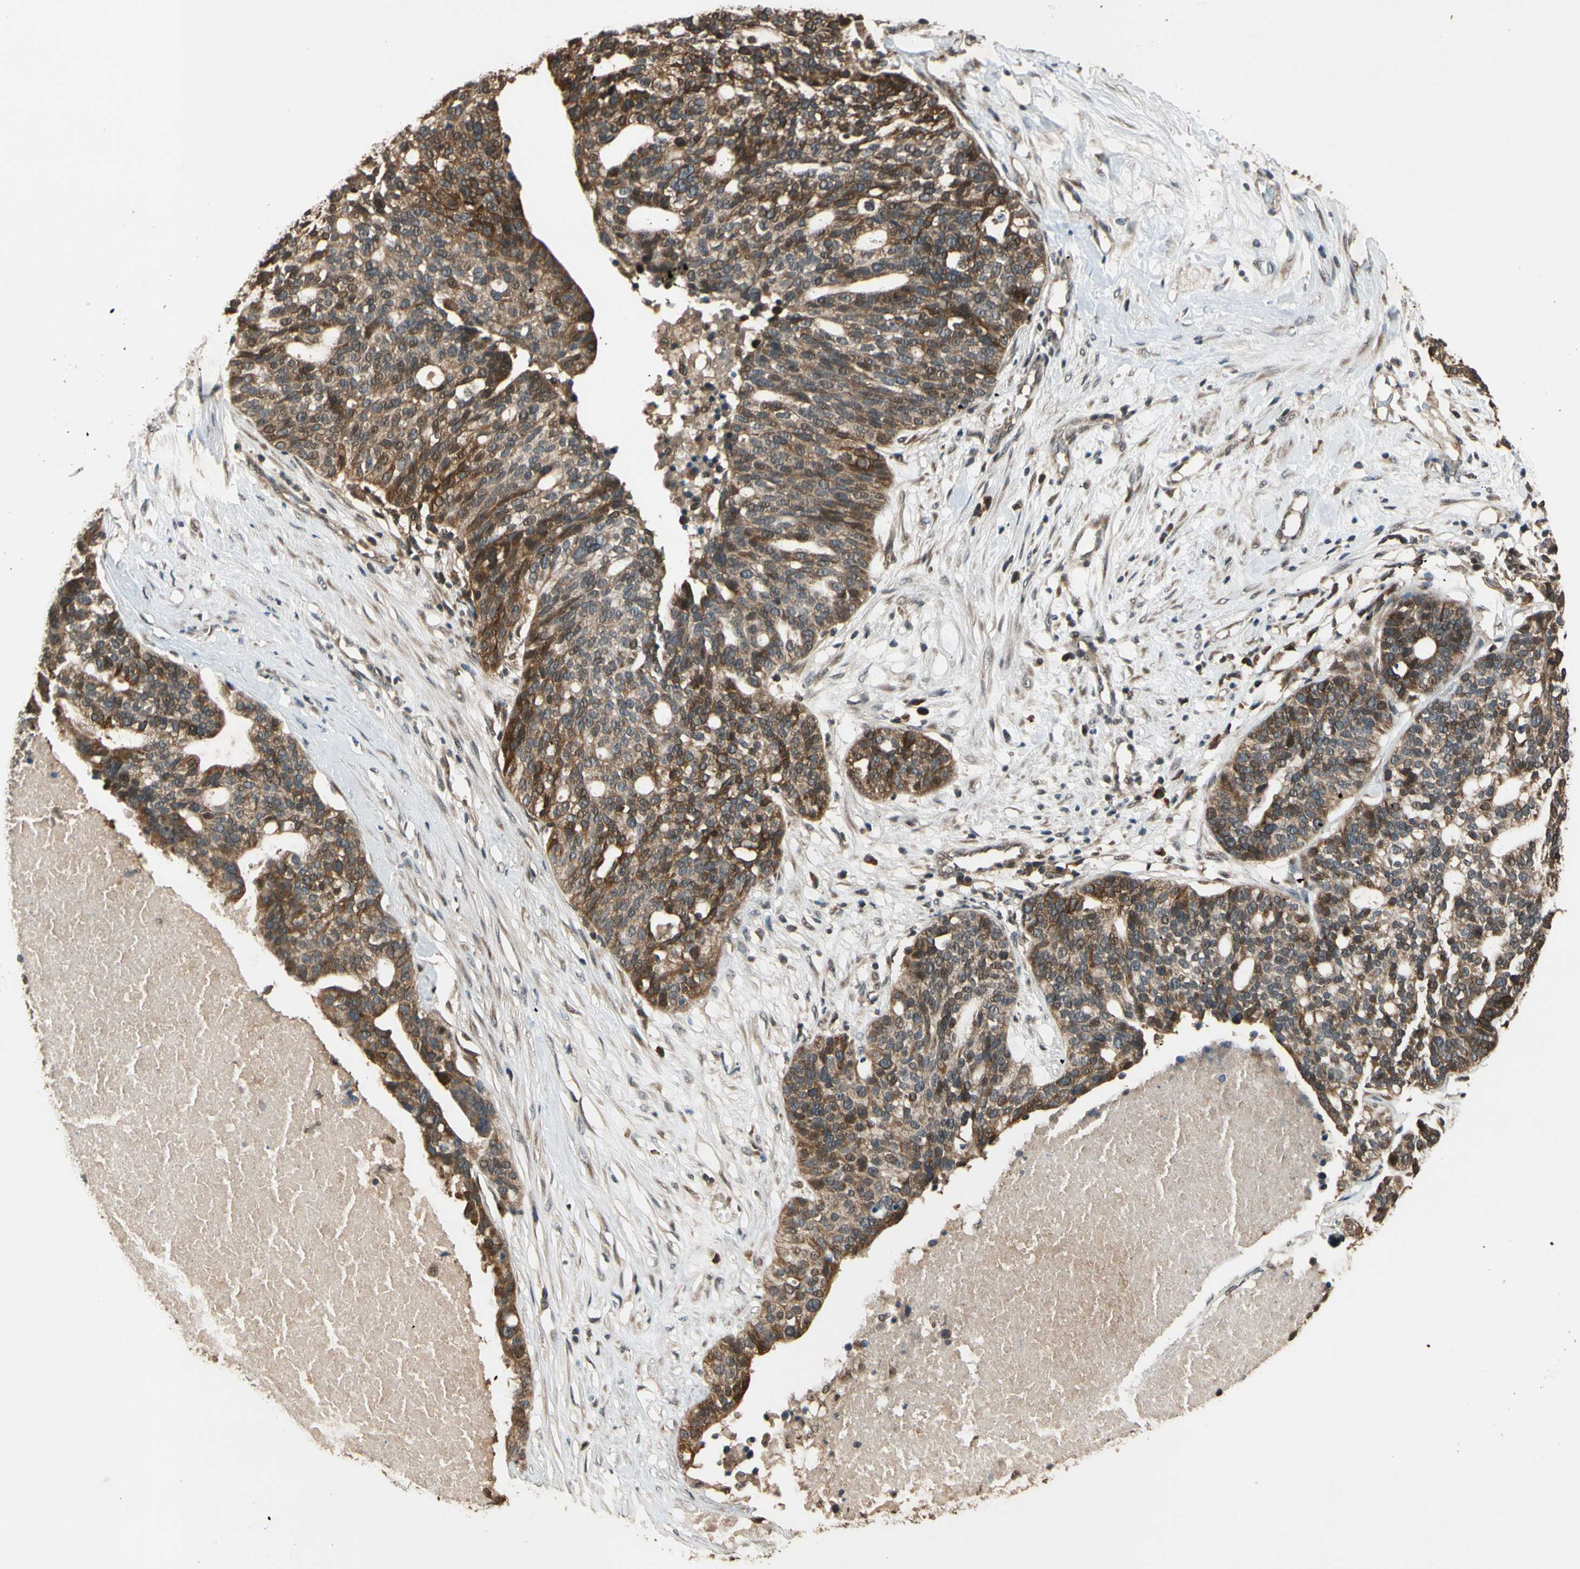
{"staining": {"intensity": "strong", "quantity": ">75%", "location": "cytoplasmic/membranous"}, "tissue": "ovarian cancer", "cell_type": "Tumor cells", "image_type": "cancer", "snomed": [{"axis": "morphology", "description": "Cystadenocarcinoma, serous, NOS"}, {"axis": "topography", "description": "Ovary"}], "caption": "Strong cytoplasmic/membranous staining is seen in about >75% of tumor cells in ovarian cancer (serous cystadenocarcinoma).", "gene": "TMEM230", "patient": {"sex": "female", "age": 59}}